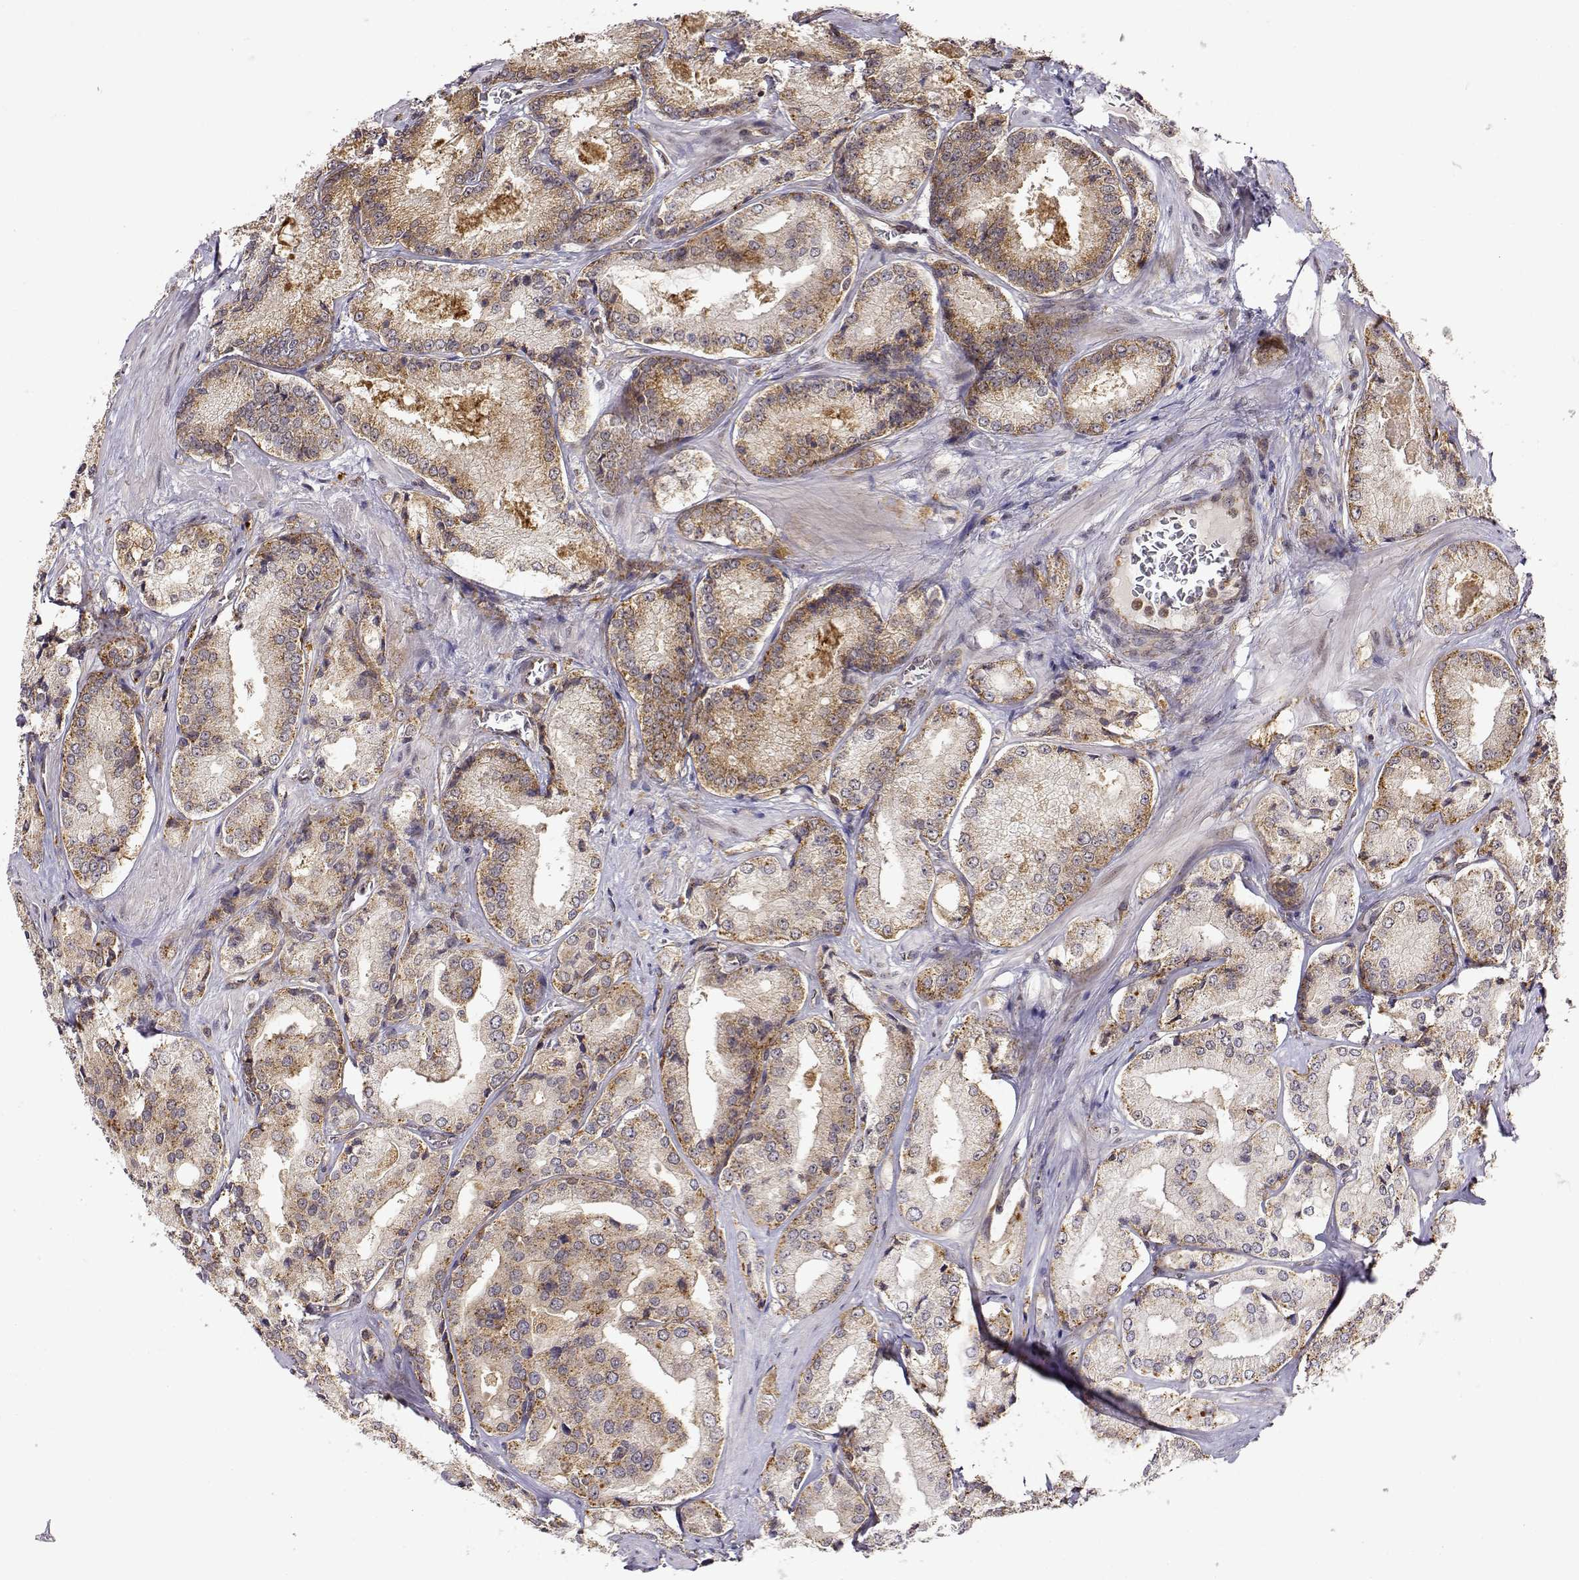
{"staining": {"intensity": "moderate", "quantity": ">75%", "location": "cytoplasmic/membranous"}, "tissue": "prostate cancer", "cell_type": "Tumor cells", "image_type": "cancer", "snomed": [{"axis": "morphology", "description": "Adenocarcinoma, Low grade"}, {"axis": "topography", "description": "Prostate"}], "caption": "High-power microscopy captured an immunohistochemistry (IHC) micrograph of prostate cancer, revealing moderate cytoplasmic/membranous expression in about >75% of tumor cells. (IHC, brightfield microscopy, high magnification).", "gene": "RNF13", "patient": {"sex": "male", "age": 56}}